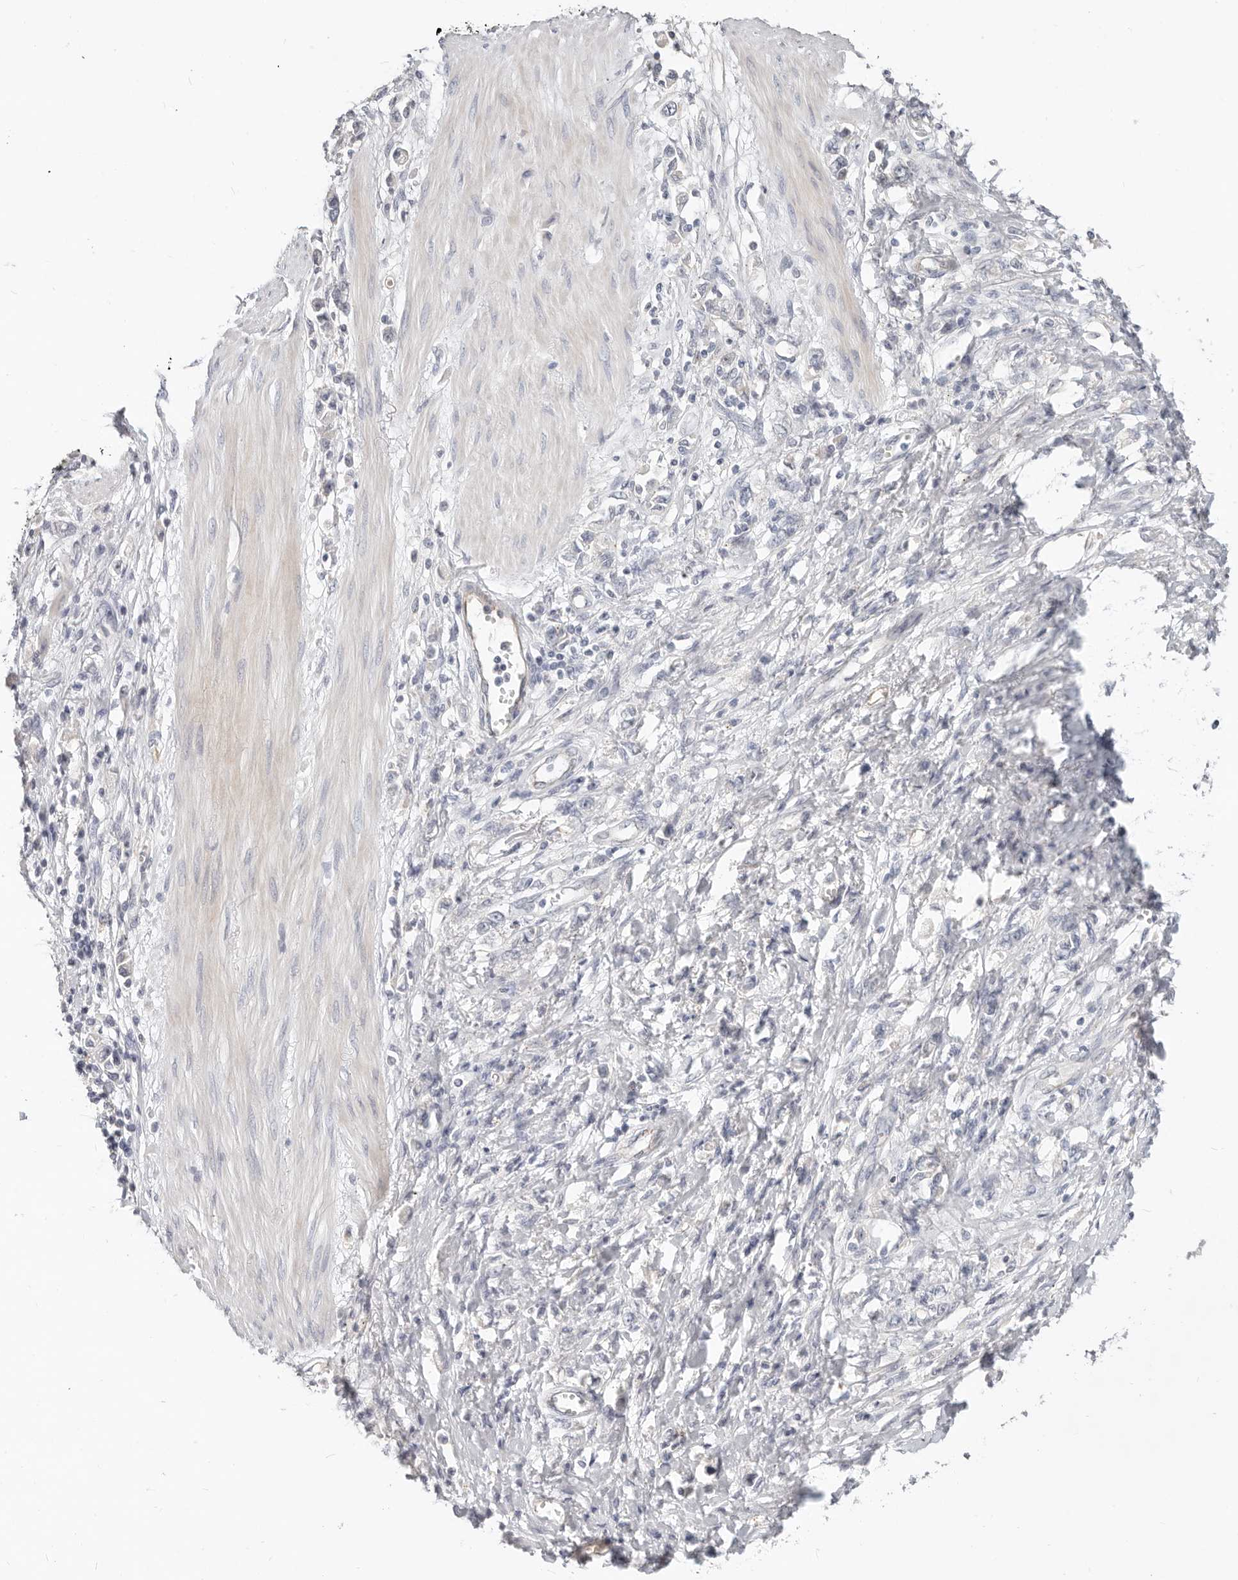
{"staining": {"intensity": "negative", "quantity": "none", "location": "none"}, "tissue": "stomach cancer", "cell_type": "Tumor cells", "image_type": "cancer", "snomed": [{"axis": "morphology", "description": "Adenocarcinoma, NOS"}, {"axis": "topography", "description": "Stomach"}], "caption": "Immunohistochemical staining of human stomach adenocarcinoma exhibits no significant staining in tumor cells.", "gene": "ZRANB1", "patient": {"sex": "female", "age": 76}}